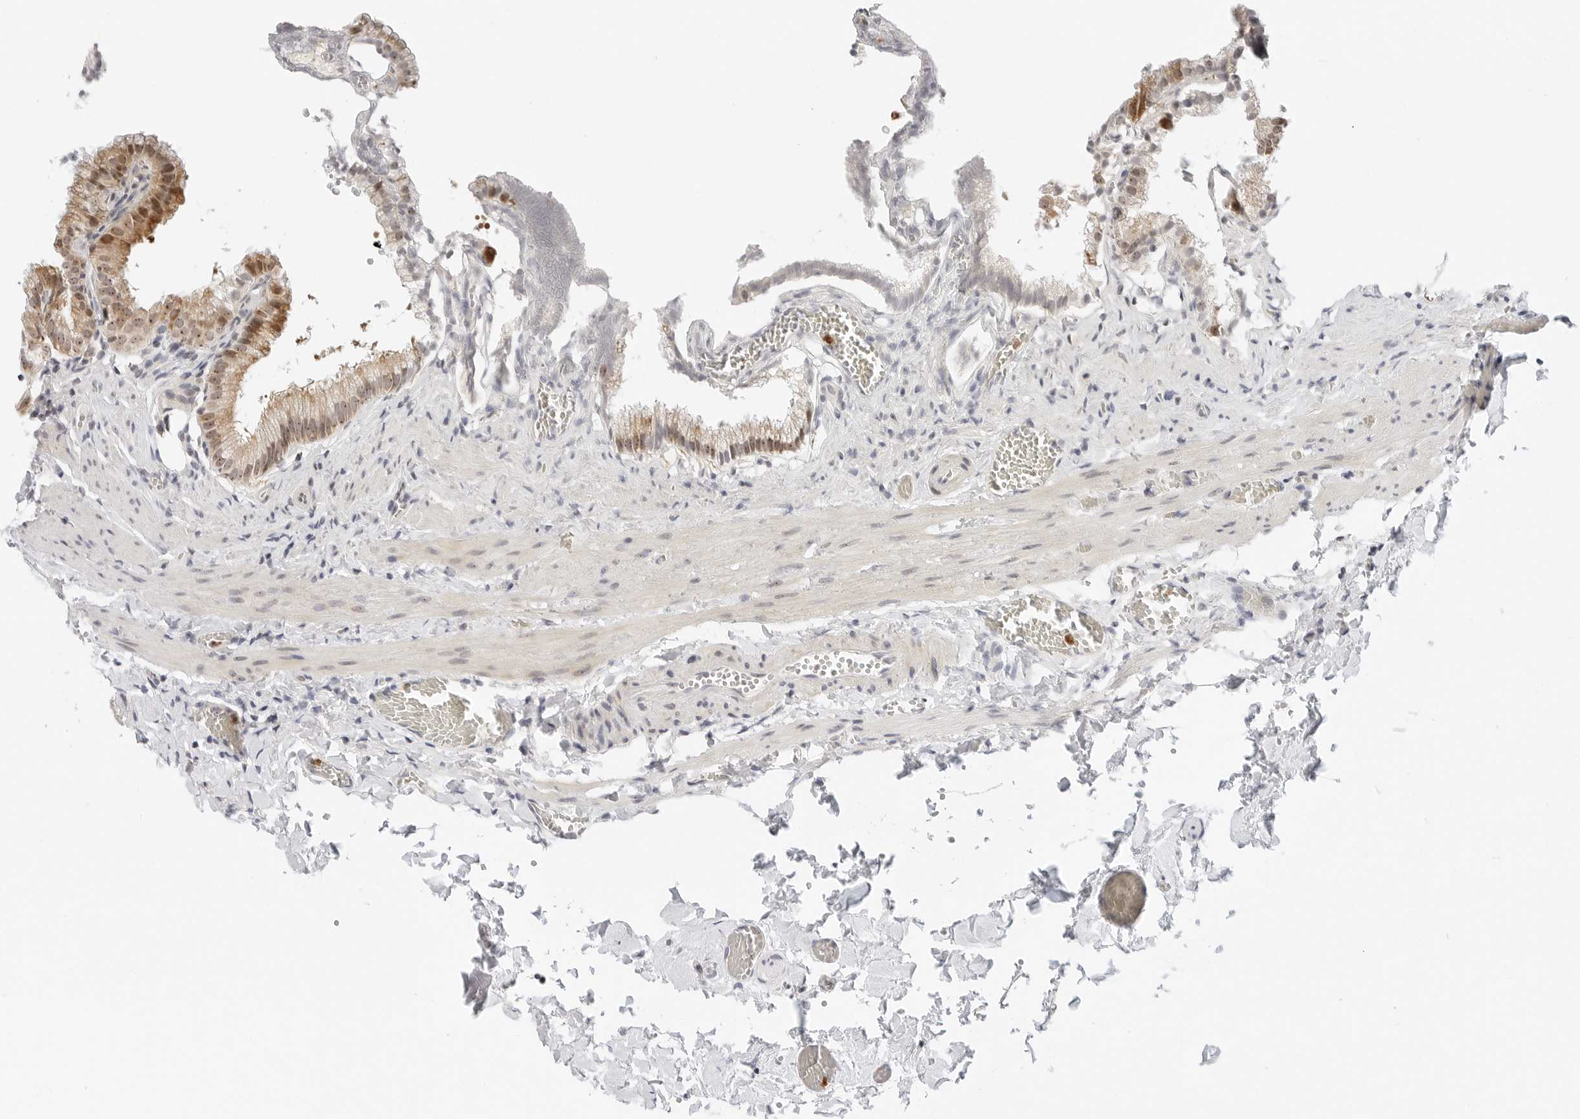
{"staining": {"intensity": "moderate", "quantity": ">75%", "location": "cytoplasmic/membranous,nuclear"}, "tissue": "gallbladder", "cell_type": "Glandular cells", "image_type": "normal", "snomed": [{"axis": "morphology", "description": "Normal tissue, NOS"}, {"axis": "topography", "description": "Gallbladder"}], "caption": "The micrograph shows staining of benign gallbladder, revealing moderate cytoplasmic/membranous,nuclear protein positivity (brown color) within glandular cells.", "gene": "RIMKLA", "patient": {"sex": "male", "age": 38}}